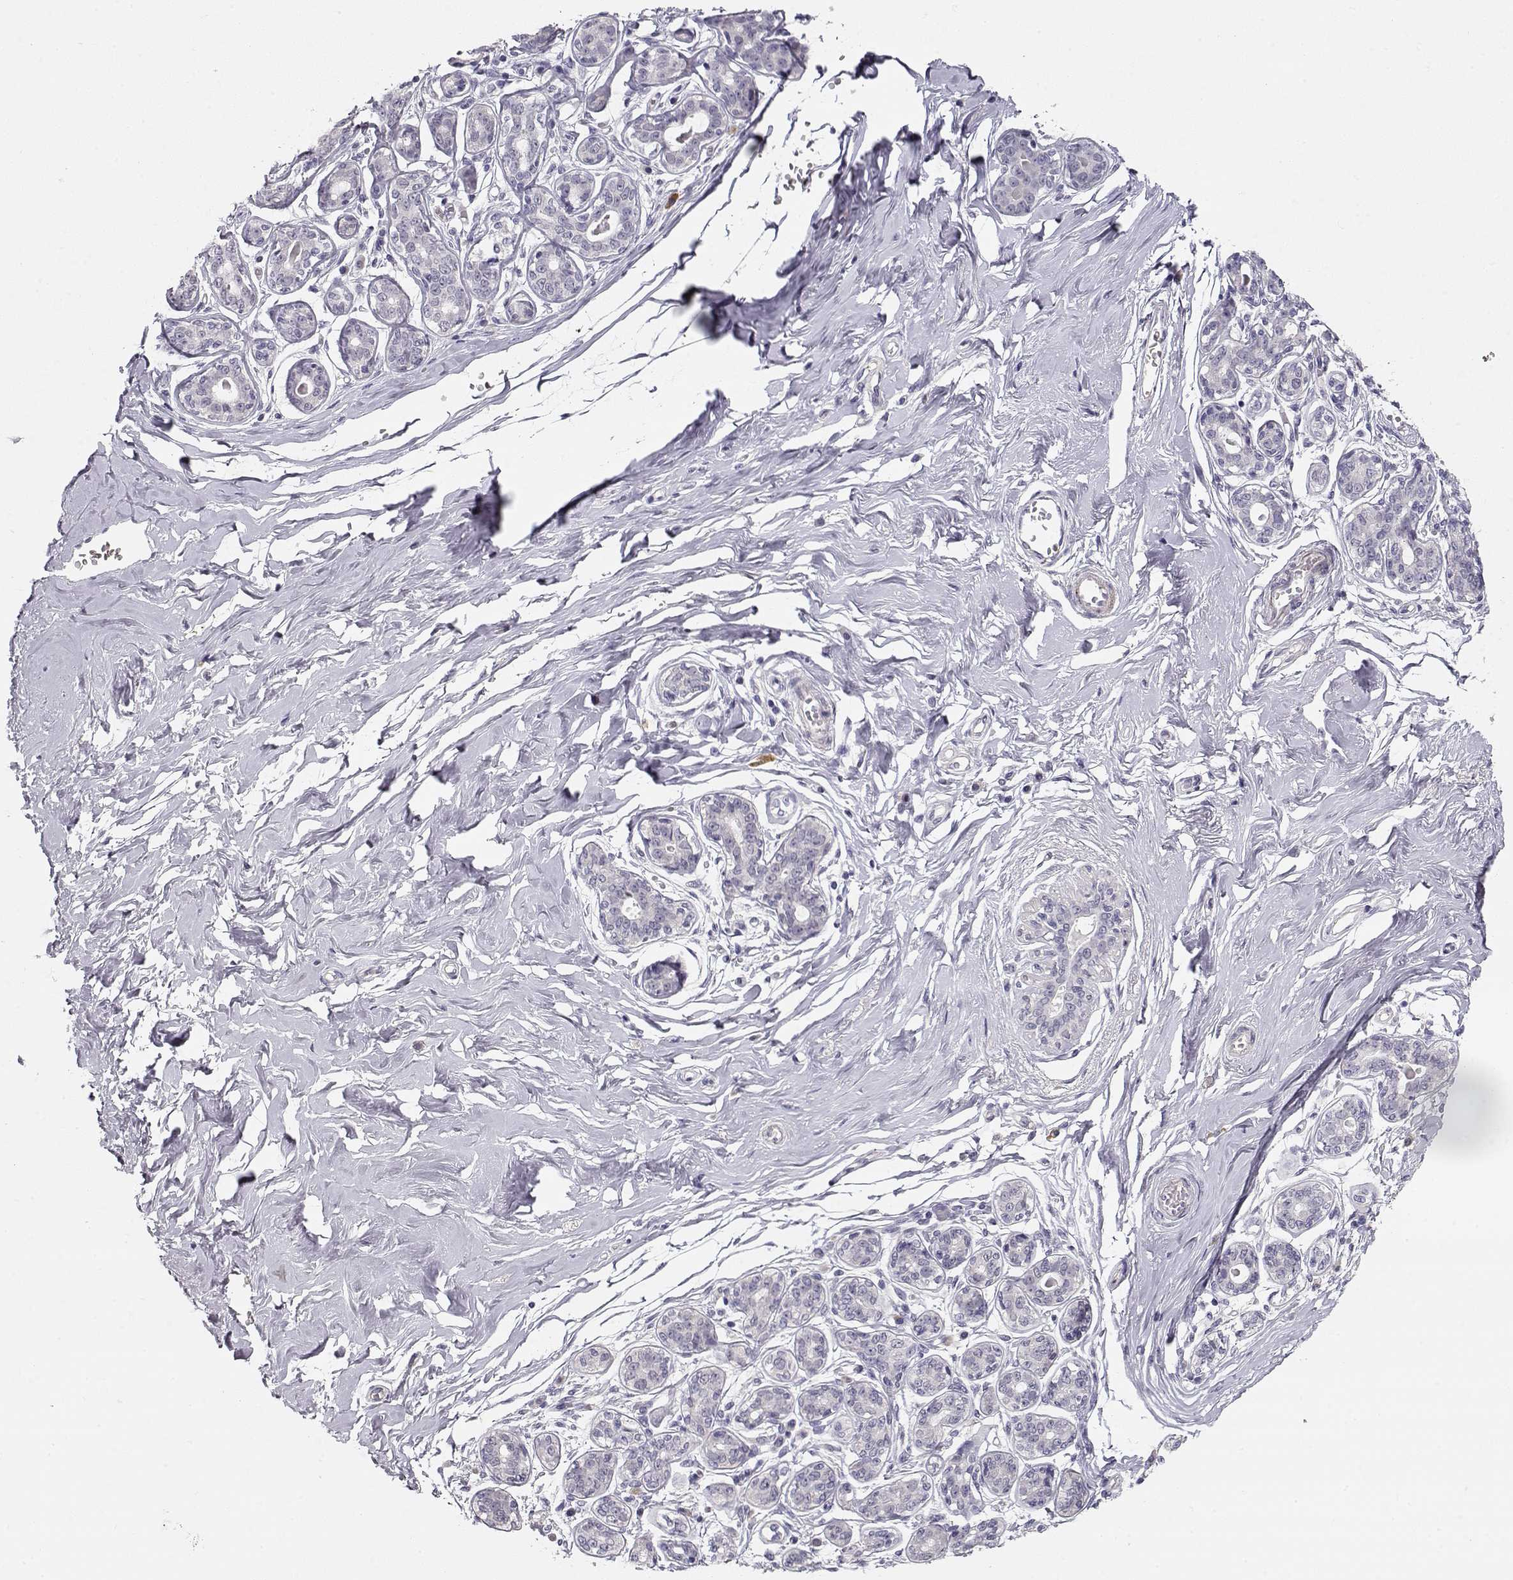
{"staining": {"intensity": "negative", "quantity": "none", "location": "none"}, "tissue": "breast", "cell_type": "Adipocytes", "image_type": "normal", "snomed": [{"axis": "morphology", "description": "Normal tissue, NOS"}, {"axis": "topography", "description": "Skin"}, {"axis": "topography", "description": "Breast"}], "caption": "An IHC image of unremarkable breast is shown. There is no staining in adipocytes of breast. The staining is performed using DAB brown chromogen with nuclei counter-stained in using hematoxylin.", "gene": "TTC26", "patient": {"sex": "female", "age": 43}}